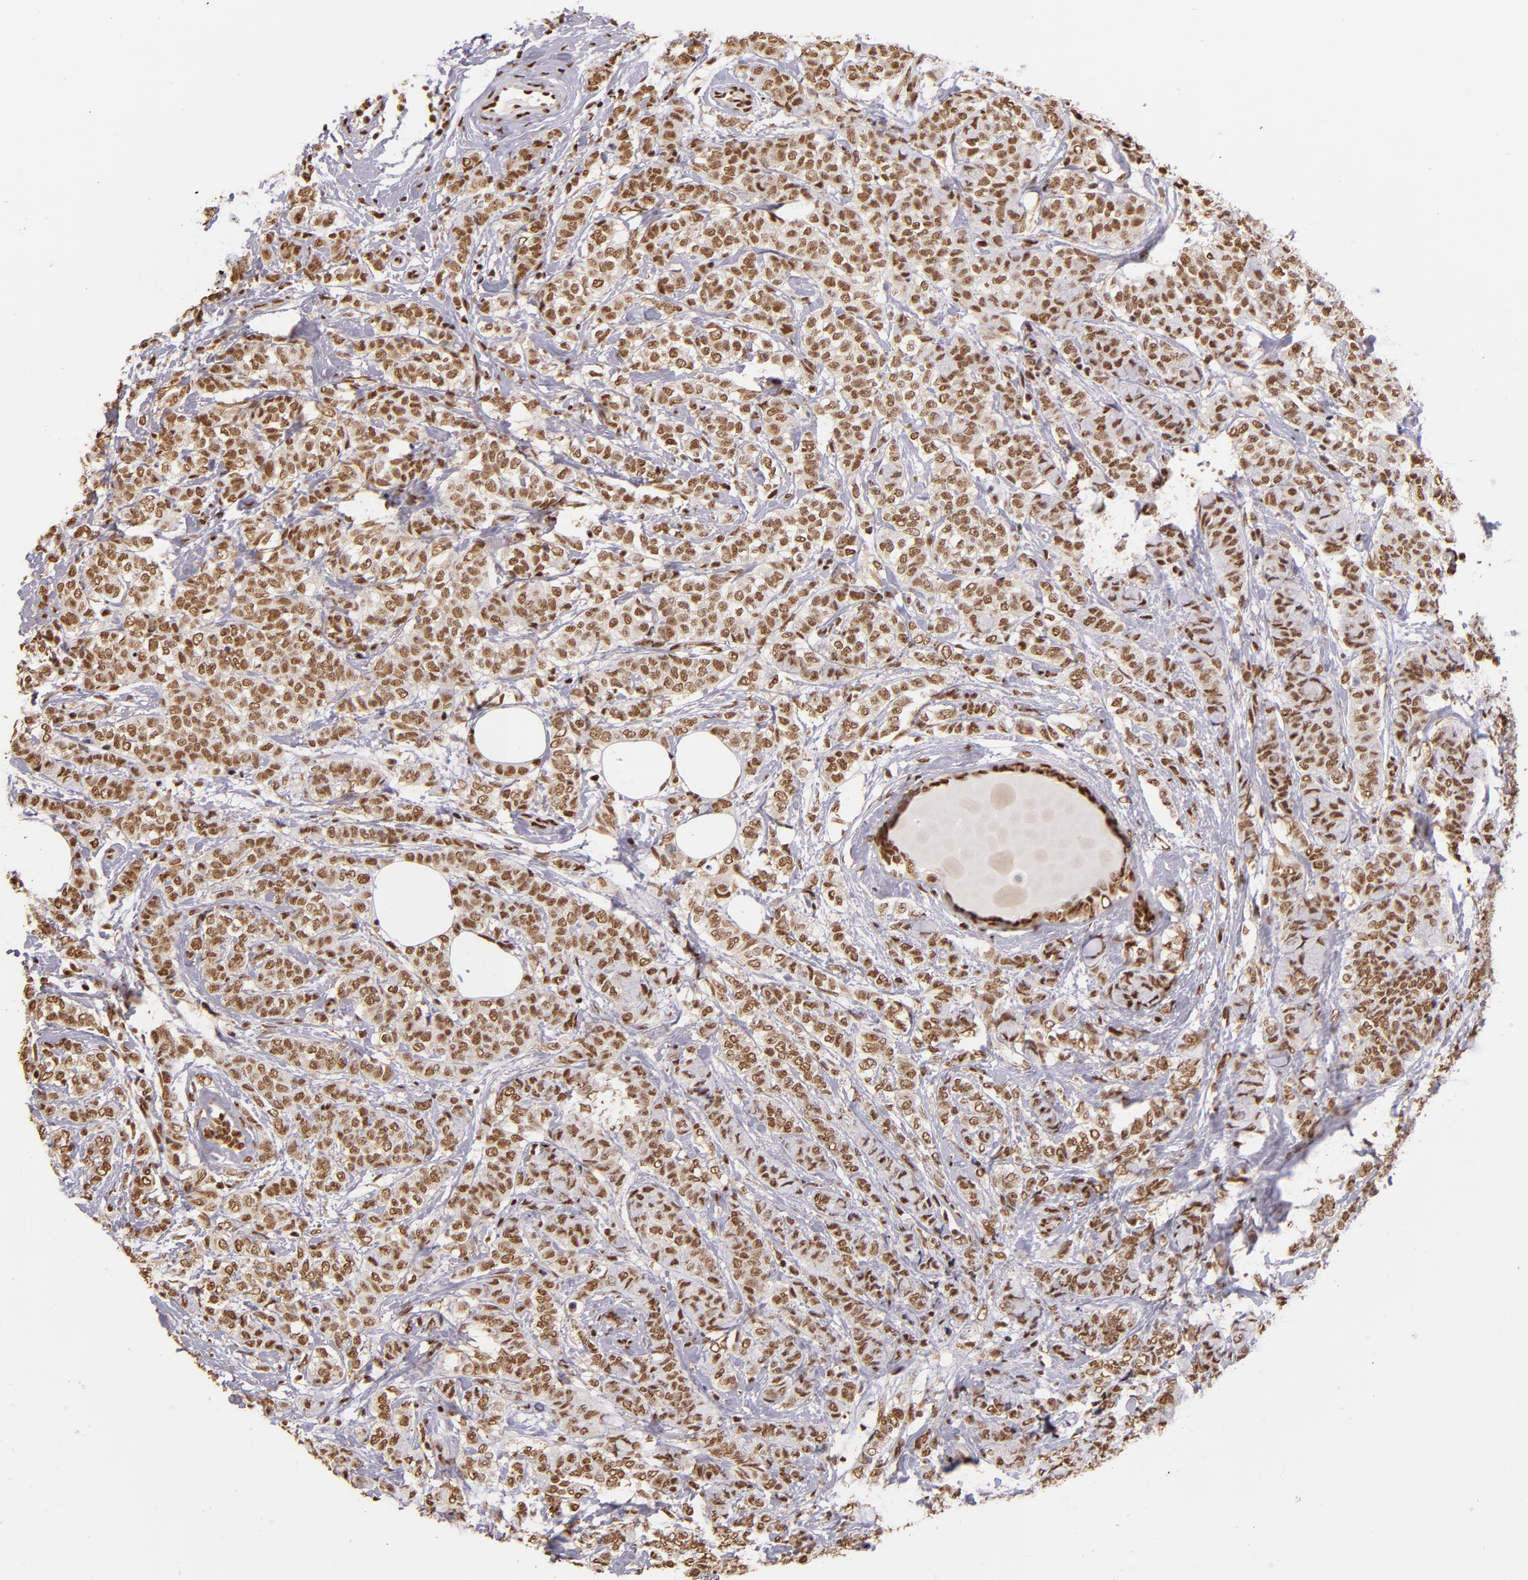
{"staining": {"intensity": "moderate", "quantity": ">75%", "location": "cytoplasmic/membranous,nuclear"}, "tissue": "breast cancer", "cell_type": "Tumor cells", "image_type": "cancer", "snomed": [{"axis": "morphology", "description": "Lobular carcinoma"}, {"axis": "topography", "description": "Breast"}], "caption": "Moderate cytoplasmic/membranous and nuclear expression for a protein is present in approximately >75% of tumor cells of breast cancer (lobular carcinoma) using immunohistochemistry (IHC).", "gene": "SP1", "patient": {"sex": "female", "age": 60}}